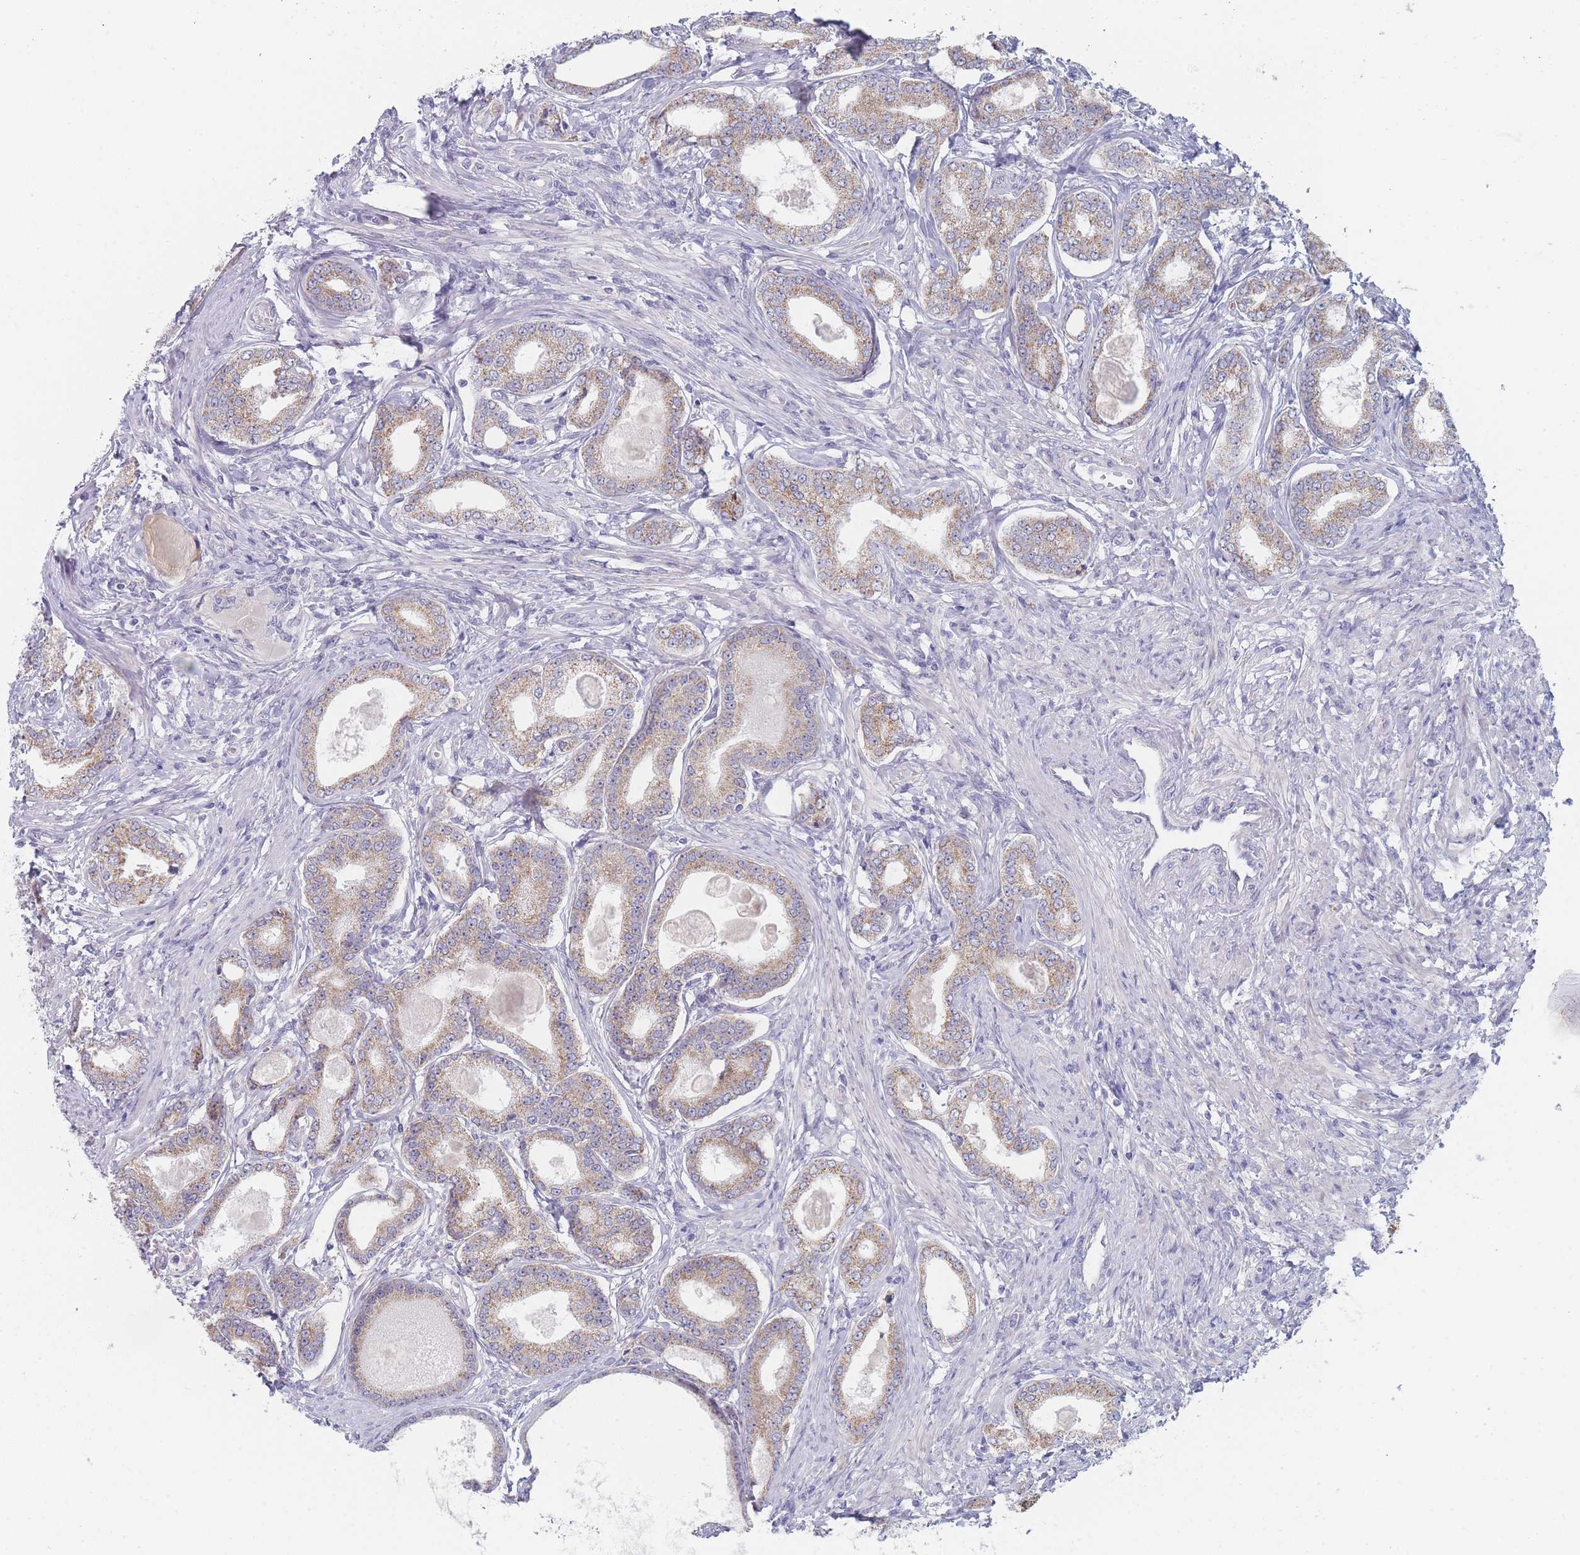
{"staining": {"intensity": "weak", "quantity": "25%-75%", "location": "cytoplasmic/membranous"}, "tissue": "prostate cancer", "cell_type": "Tumor cells", "image_type": "cancer", "snomed": [{"axis": "morphology", "description": "Adenocarcinoma, High grade"}, {"axis": "topography", "description": "Prostate"}], "caption": "A brown stain shows weak cytoplasmic/membranous staining of a protein in prostate cancer (high-grade adenocarcinoma) tumor cells.", "gene": "RNF8", "patient": {"sex": "male", "age": 69}}